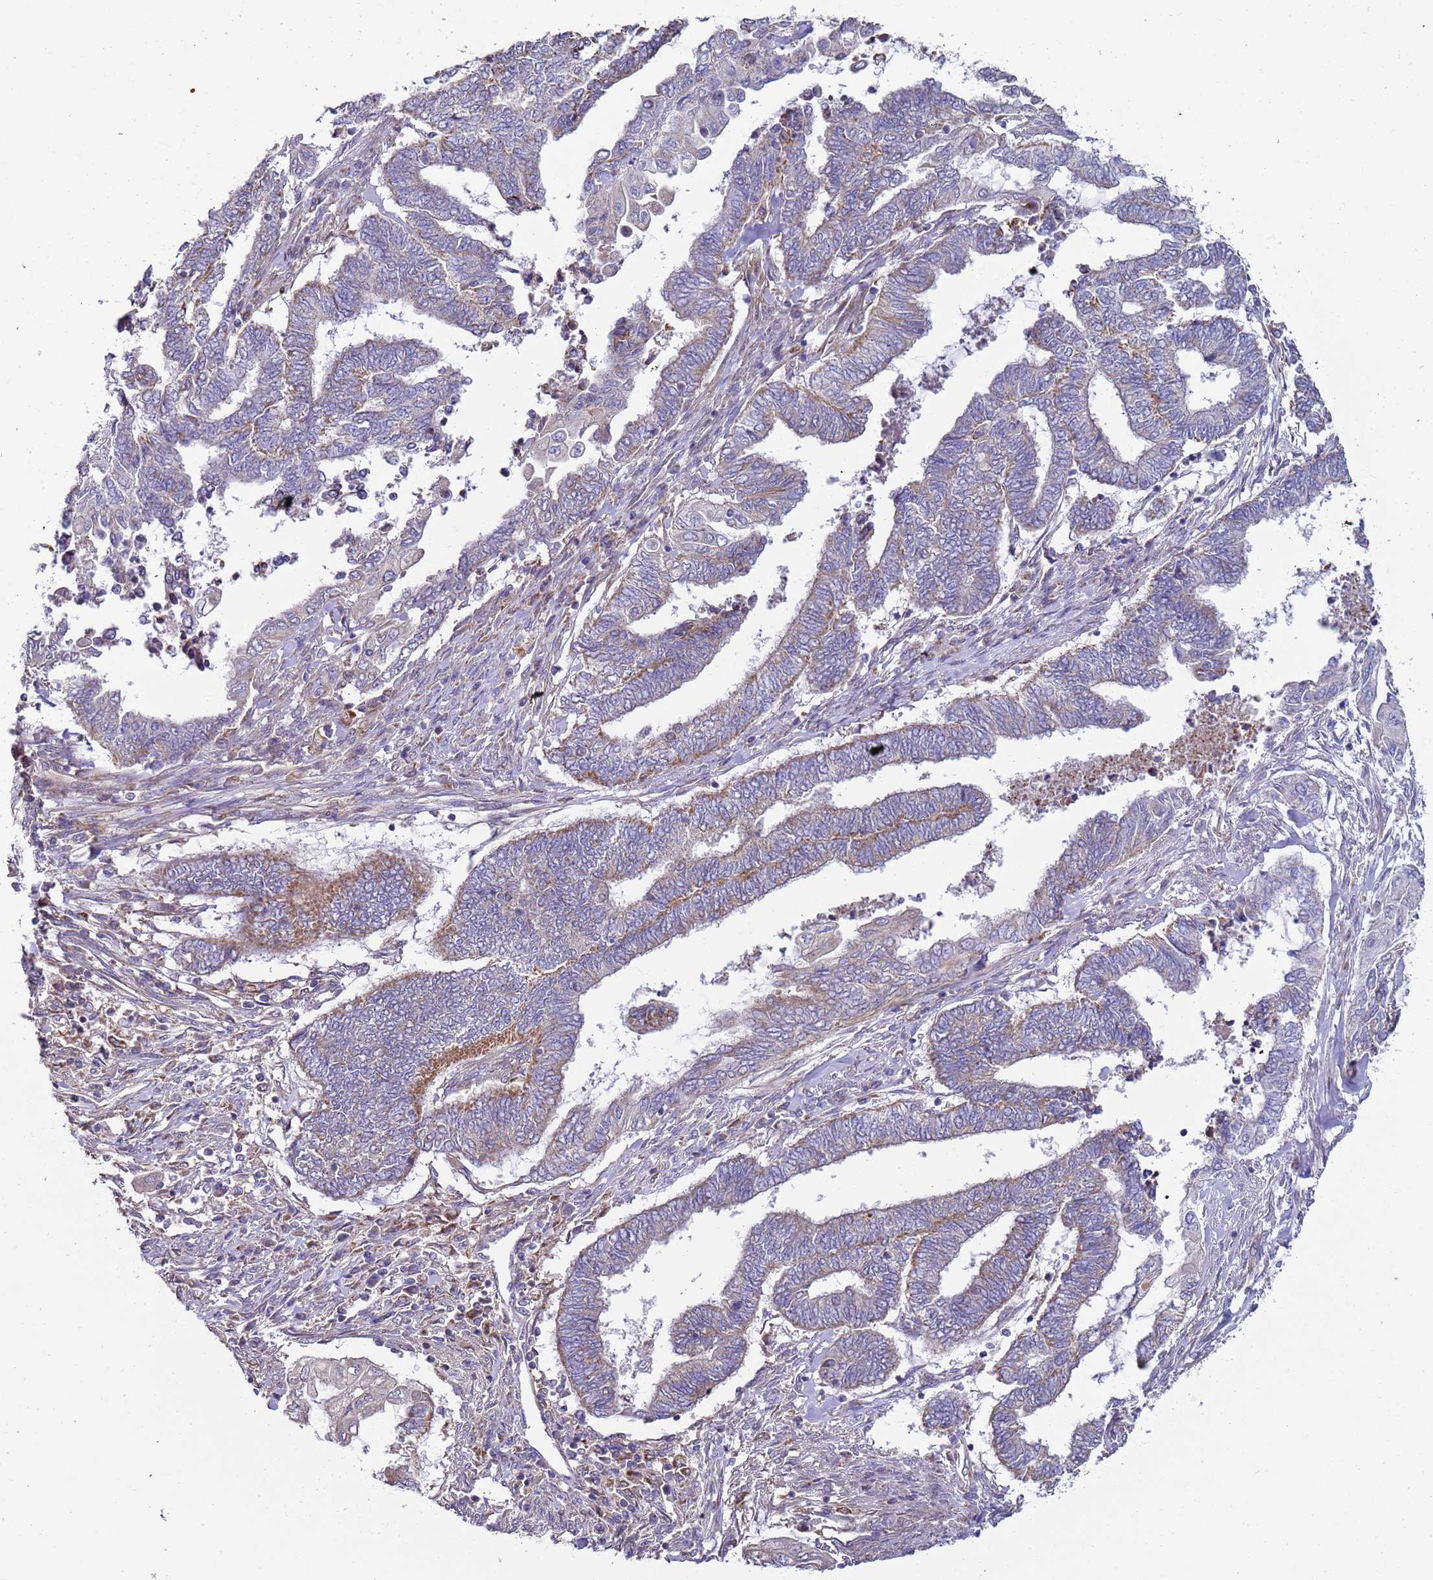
{"staining": {"intensity": "weak", "quantity": "<25%", "location": "cytoplasmic/membranous"}, "tissue": "endometrial cancer", "cell_type": "Tumor cells", "image_type": "cancer", "snomed": [{"axis": "morphology", "description": "Adenocarcinoma, NOS"}, {"axis": "topography", "description": "Uterus"}, {"axis": "topography", "description": "Endometrium"}], "caption": "Photomicrograph shows no significant protein positivity in tumor cells of endometrial cancer. Brightfield microscopy of immunohistochemistry (IHC) stained with DAB (3,3'-diaminobenzidine) (brown) and hematoxylin (blue), captured at high magnification.", "gene": "DIP2B", "patient": {"sex": "female", "age": 70}}